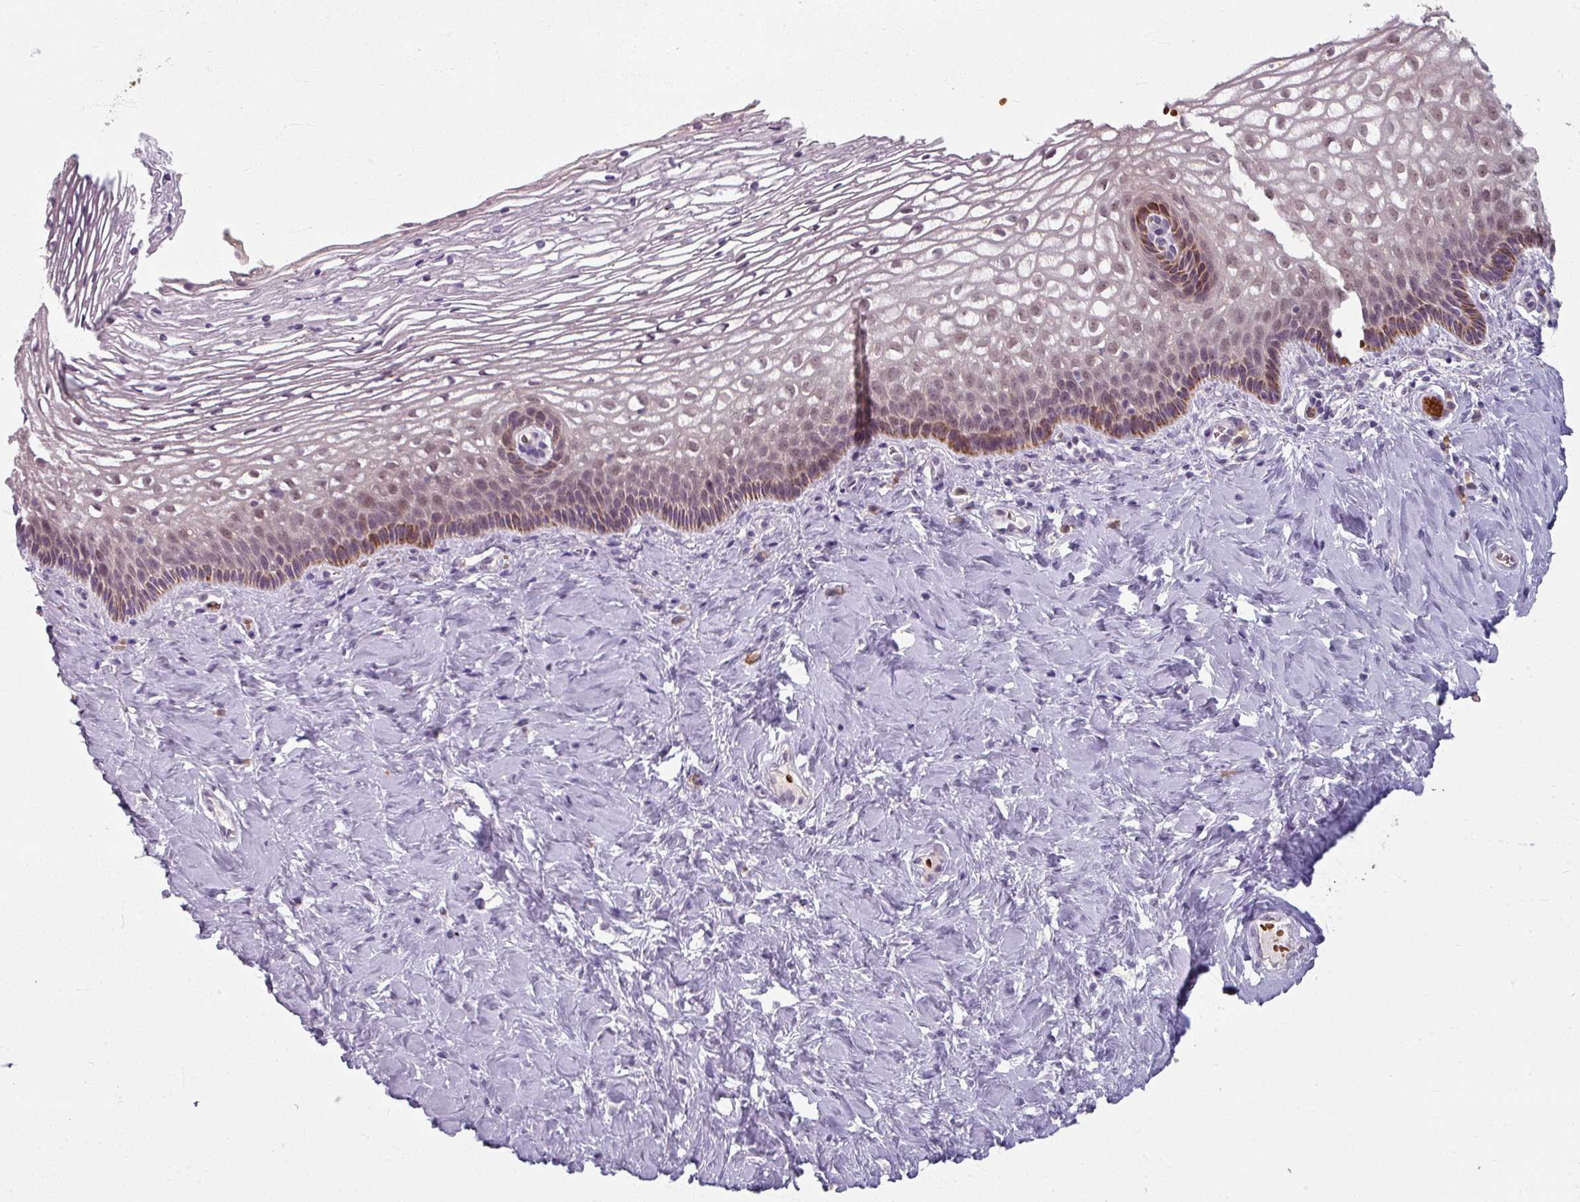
{"staining": {"intensity": "moderate", "quantity": "25%-75%", "location": "cytoplasmic/membranous"}, "tissue": "cervix", "cell_type": "Glandular cells", "image_type": "normal", "snomed": [{"axis": "morphology", "description": "Normal tissue, NOS"}, {"axis": "topography", "description": "Cervix"}], "caption": "Immunohistochemistry (DAB) staining of benign cervix demonstrates moderate cytoplasmic/membranous protein staining in approximately 25%-75% of glandular cells.", "gene": "KMT5C", "patient": {"sex": "female", "age": 36}}